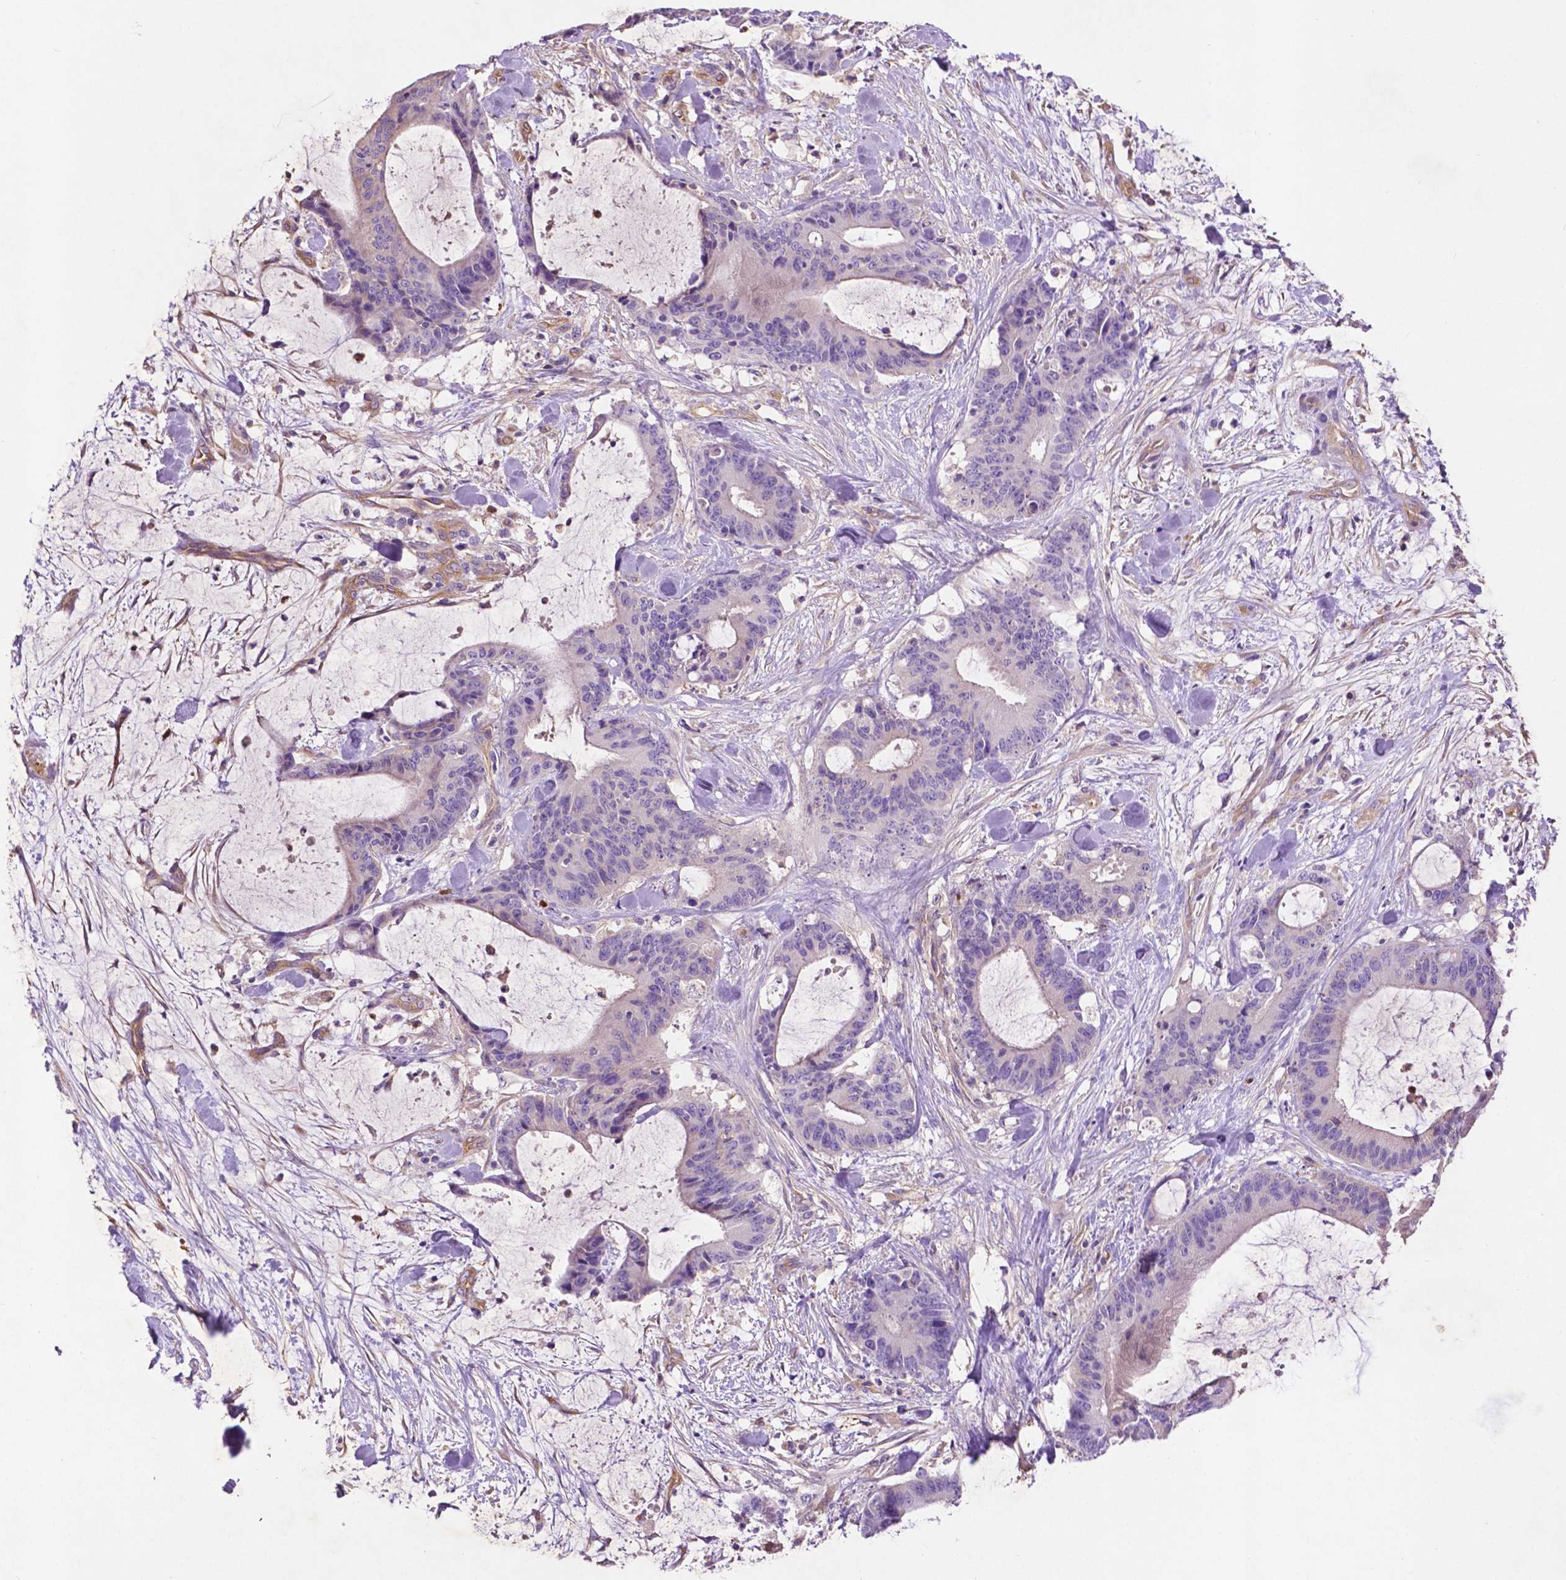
{"staining": {"intensity": "negative", "quantity": "none", "location": "none"}, "tissue": "liver cancer", "cell_type": "Tumor cells", "image_type": "cancer", "snomed": [{"axis": "morphology", "description": "Cholangiocarcinoma"}, {"axis": "topography", "description": "Liver"}], "caption": "Histopathology image shows no significant protein staining in tumor cells of liver cancer. The staining was performed using DAB (3,3'-diaminobenzidine) to visualize the protein expression in brown, while the nuclei were stained in blue with hematoxylin (Magnification: 20x).", "gene": "GDPD5", "patient": {"sex": "female", "age": 73}}